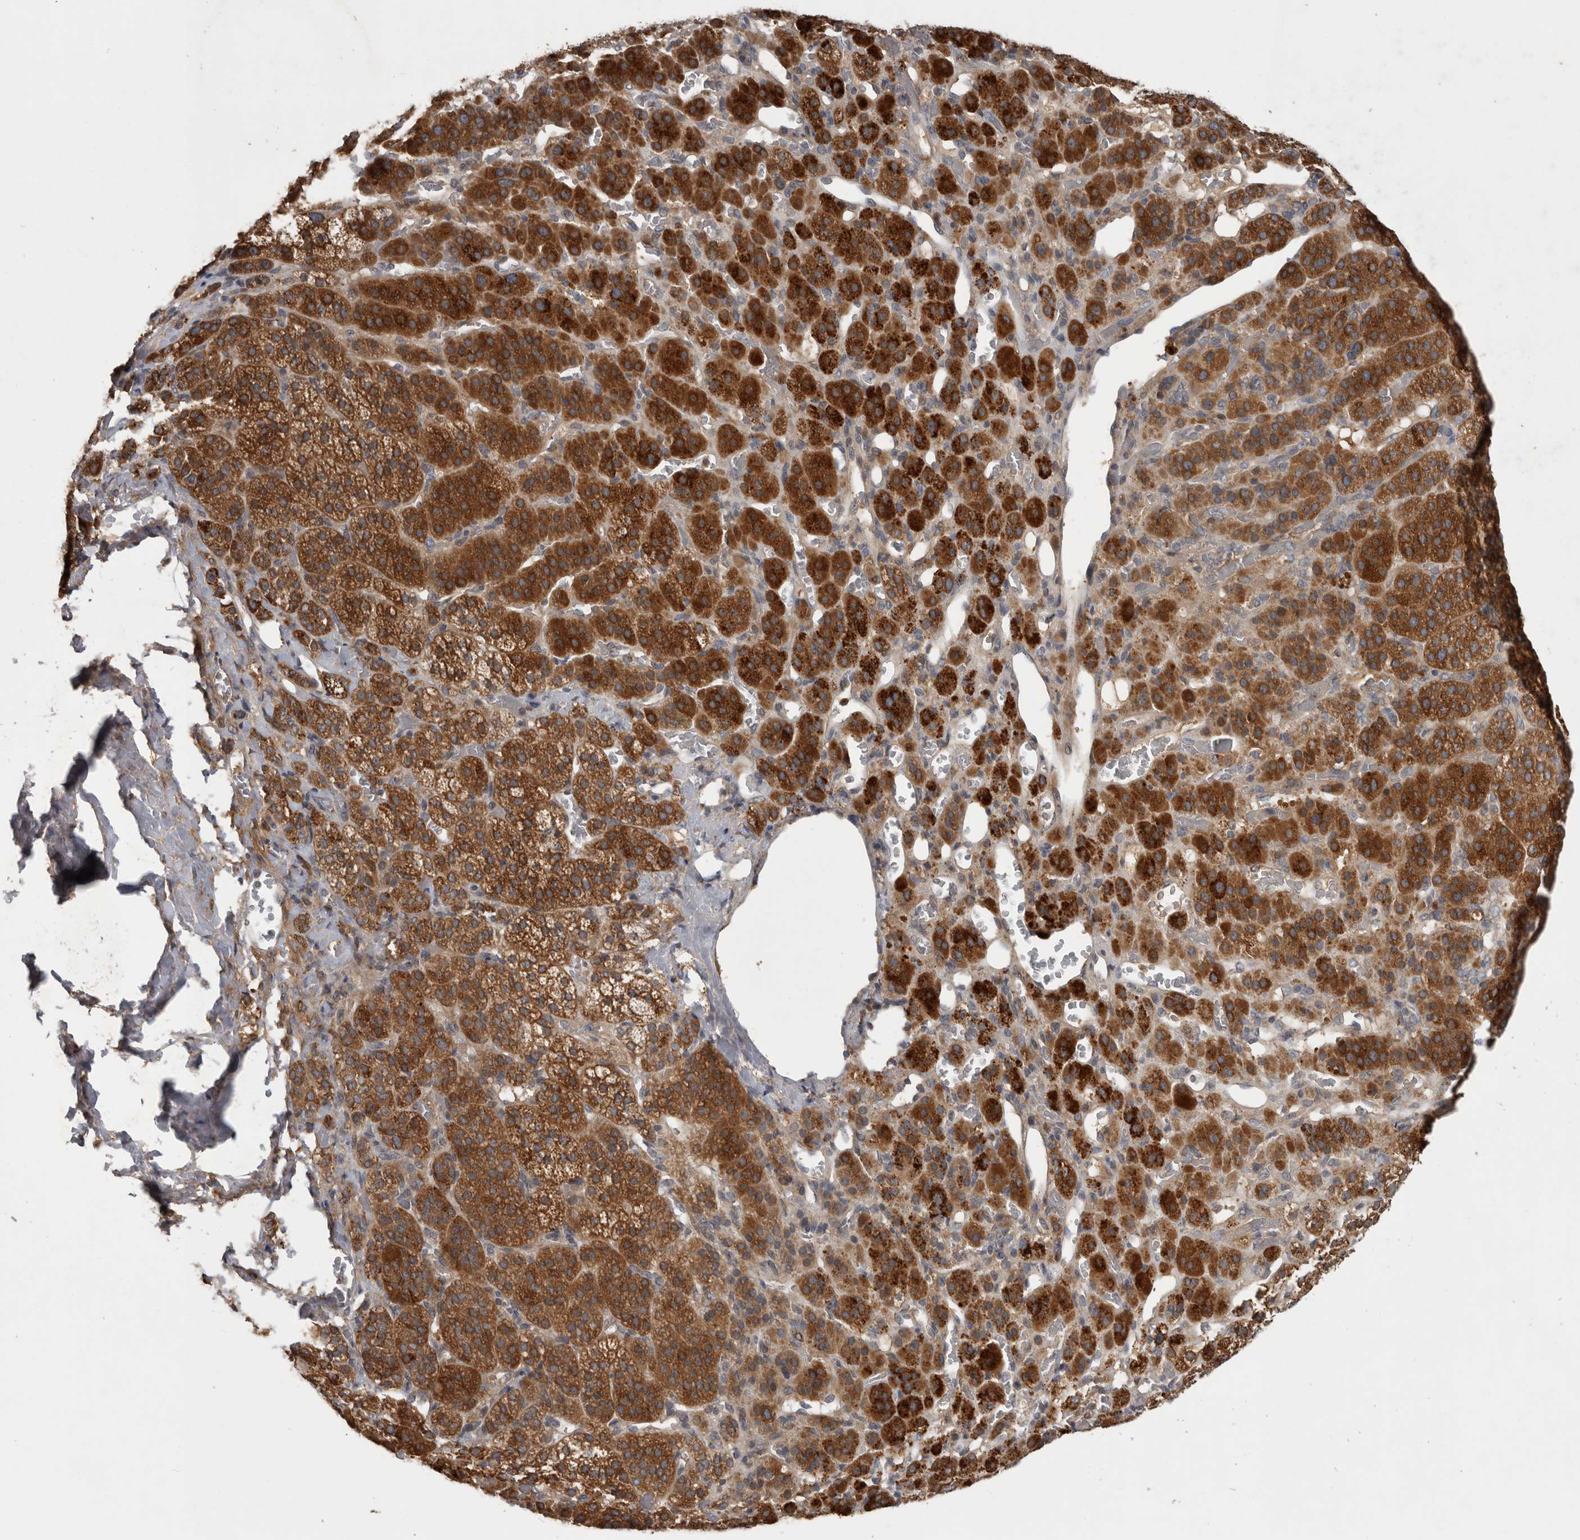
{"staining": {"intensity": "strong", "quantity": ">75%", "location": "cytoplasmic/membranous"}, "tissue": "adrenal gland", "cell_type": "Glandular cells", "image_type": "normal", "snomed": [{"axis": "morphology", "description": "Normal tissue, NOS"}, {"axis": "topography", "description": "Adrenal gland"}], "caption": "Adrenal gland stained with a brown dye exhibits strong cytoplasmic/membranous positive expression in approximately >75% of glandular cells.", "gene": "TRMT61B", "patient": {"sex": "male", "age": 57}}